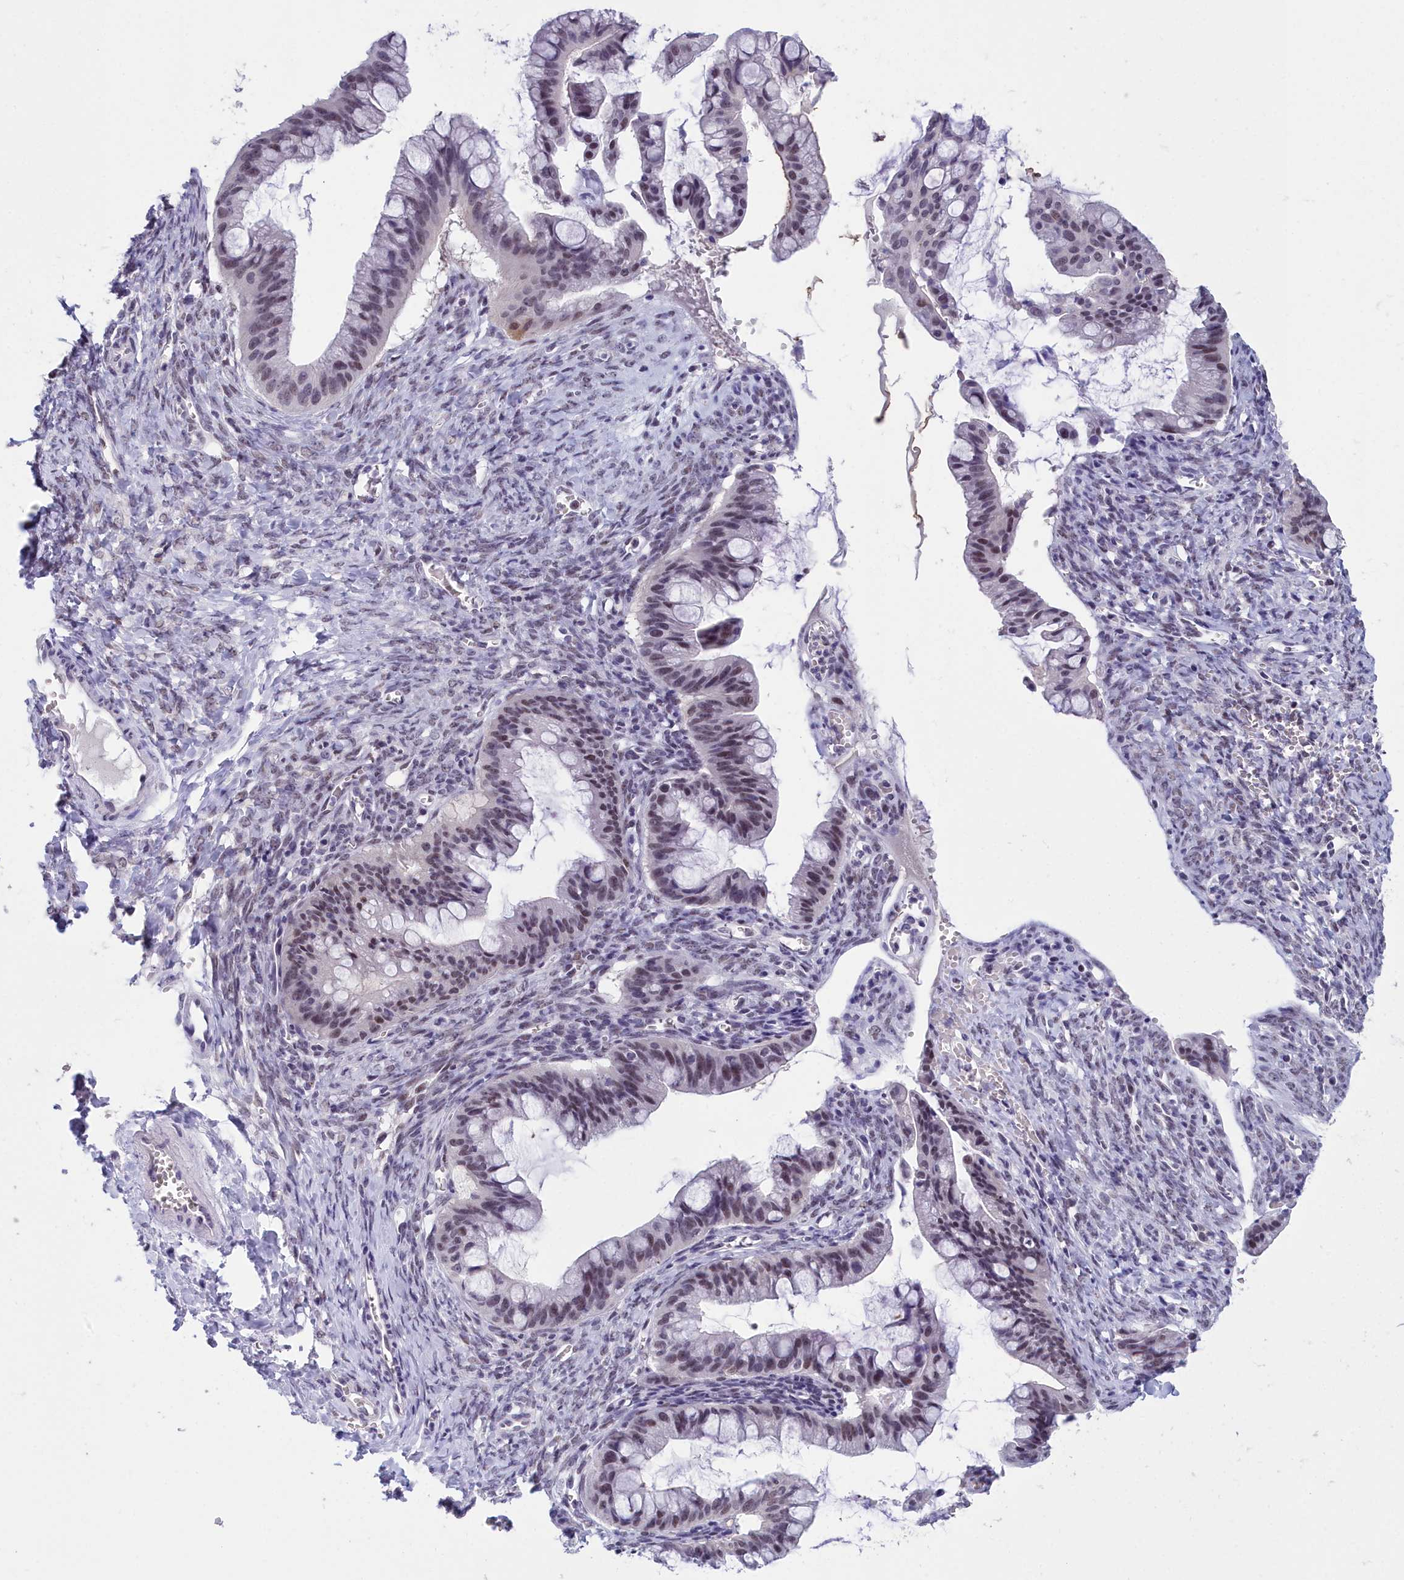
{"staining": {"intensity": "moderate", "quantity": "<25%", "location": "nuclear"}, "tissue": "ovarian cancer", "cell_type": "Tumor cells", "image_type": "cancer", "snomed": [{"axis": "morphology", "description": "Cystadenocarcinoma, mucinous, NOS"}, {"axis": "topography", "description": "Ovary"}], "caption": "Immunohistochemistry (IHC) histopathology image of human ovarian cancer stained for a protein (brown), which demonstrates low levels of moderate nuclear staining in about <25% of tumor cells.", "gene": "CCDC97", "patient": {"sex": "female", "age": 73}}